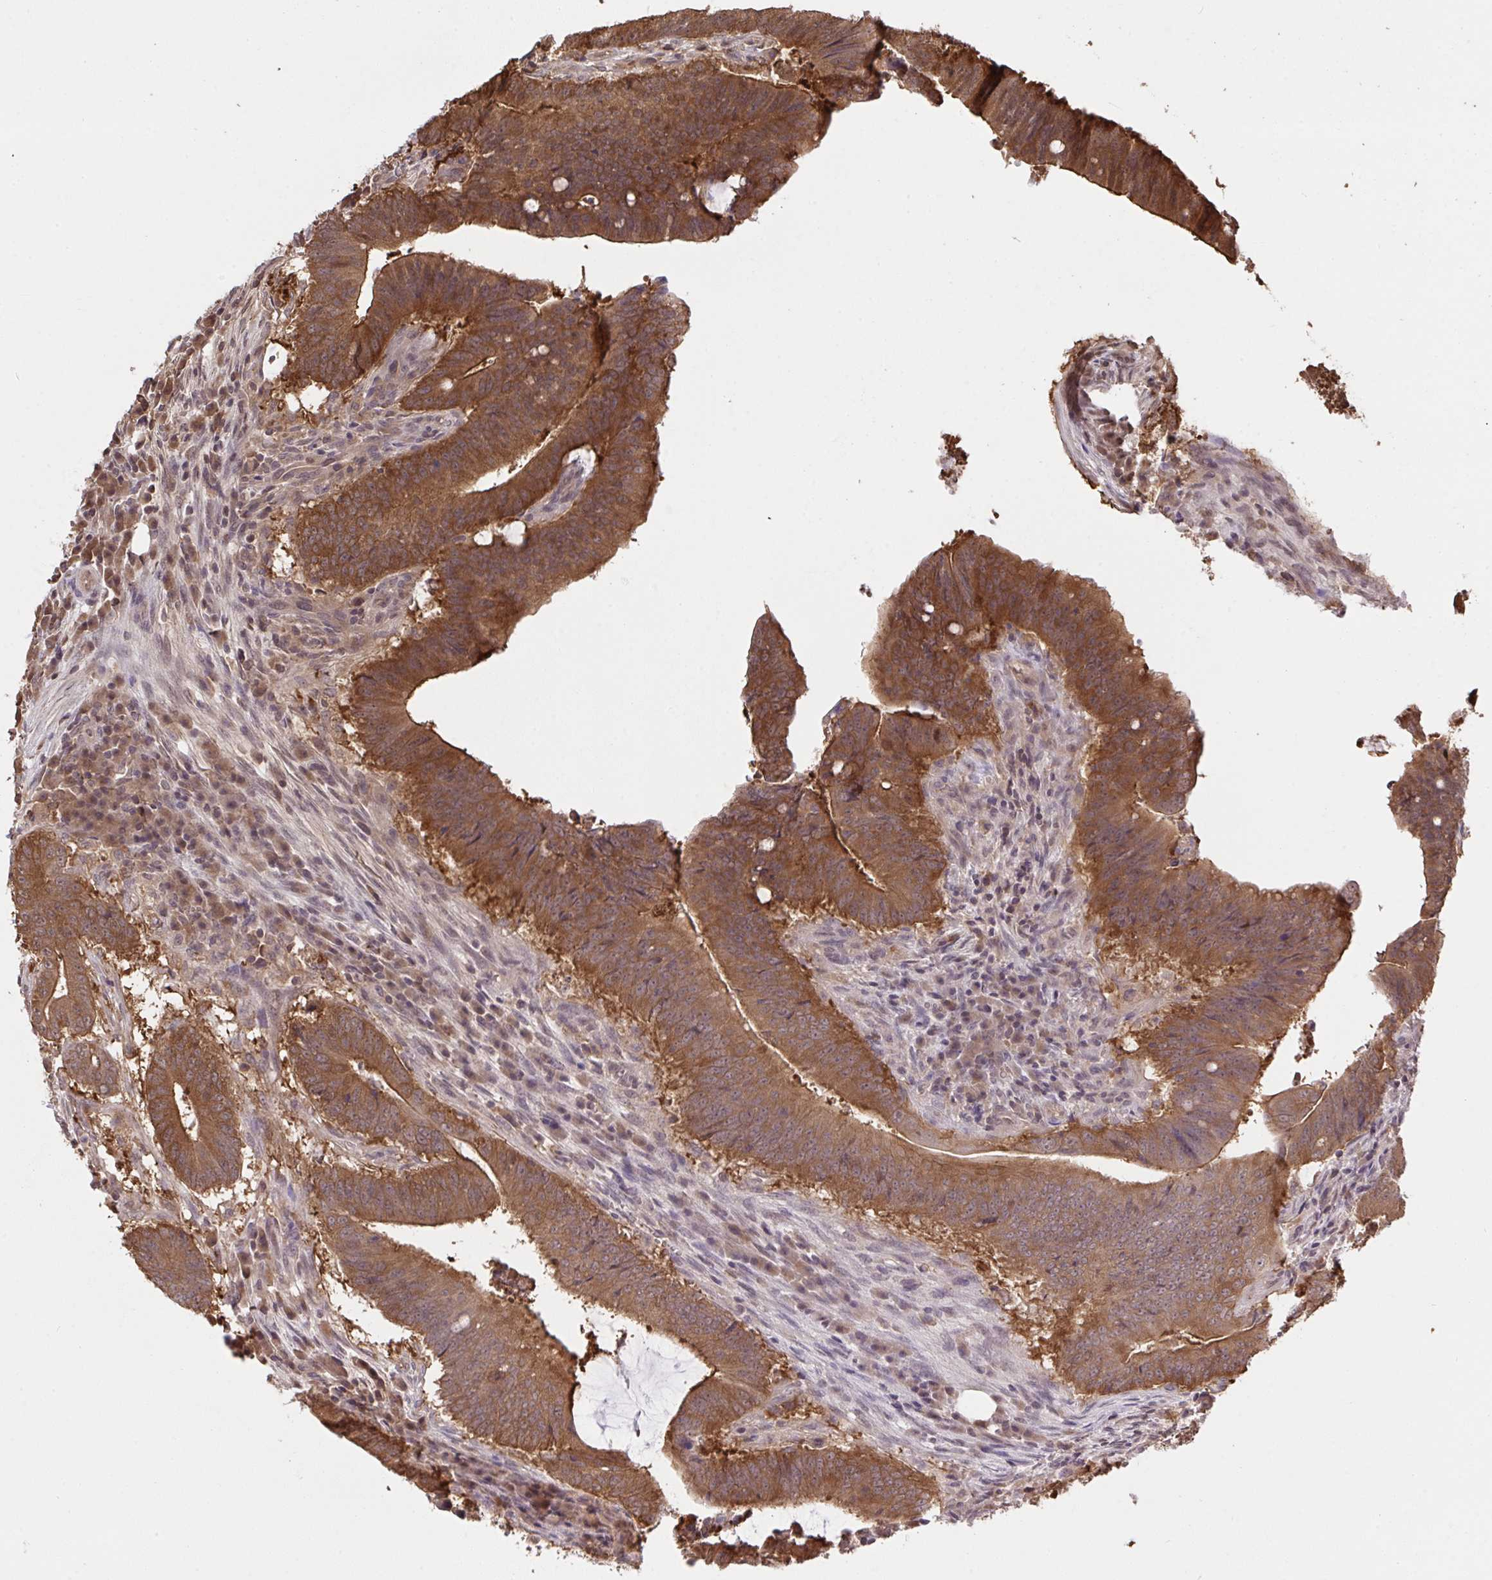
{"staining": {"intensity": "strong", "quantity": ">75%", "location": "cytoplasmic/membranous"}, "tissue": "colorectal cancer", "cell_type": "Tumor cells", "image_type": "cancer", "snomed": [{"axis": "morphology", "description": "Adenocarcinoma, NOS"}, {"axis": "topography", "description": "Colon"}], "caption": "Immunohistochemical staining of human colorectal adenocarcinoma displays strong cytoplasmic/membranous protein positivity in about >75% of tumor cells. (IHC, brightfield microscopy, high magnification).", "gene": "C12orf57", "patient": {"sex": "female", "age": 43}}